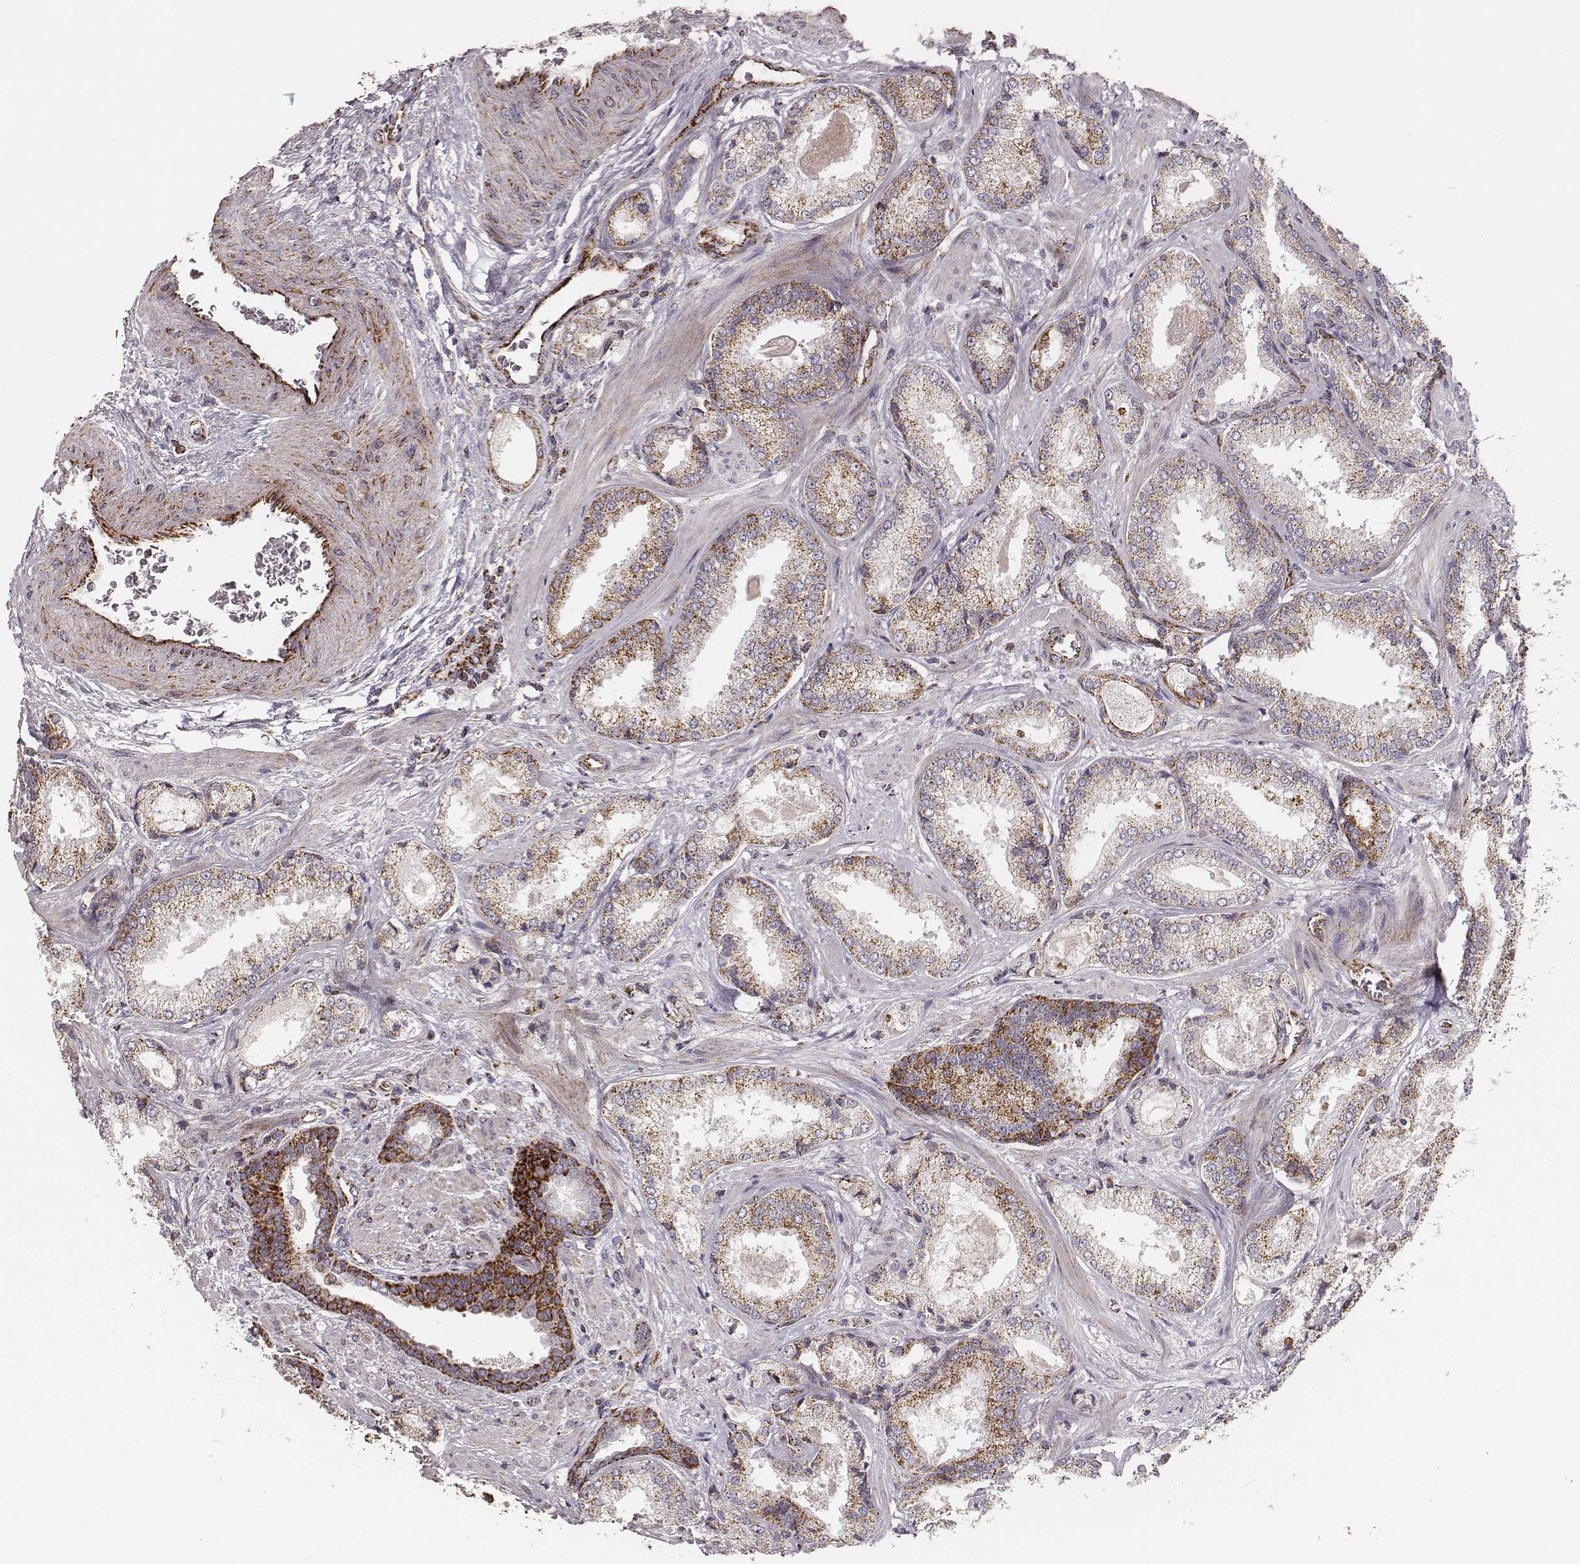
{"staining": {"intensity": "strong", "quantity": ">75%", "location": "cytoplasmic/membranous"}, "tissue": "prostate cancer", "cell_type": "Tumor cells", "image_type": "cancer", "snomed": [{"axis": "morphology", "description": "Adenocarcinoma, Low grade"}, {"axis": "topography", "description": "Prostate"}], "caption": "Immunohistochemical staining of prostate cancer (low-grade adenocarcinoma) reveals high levels of strong cytoplasmic/membranous protein expression in about >75% of tumor cells. Nuclei are stained in blue.", "gene": "TUFM", "patient": {"sex": "male", "age": 56}}